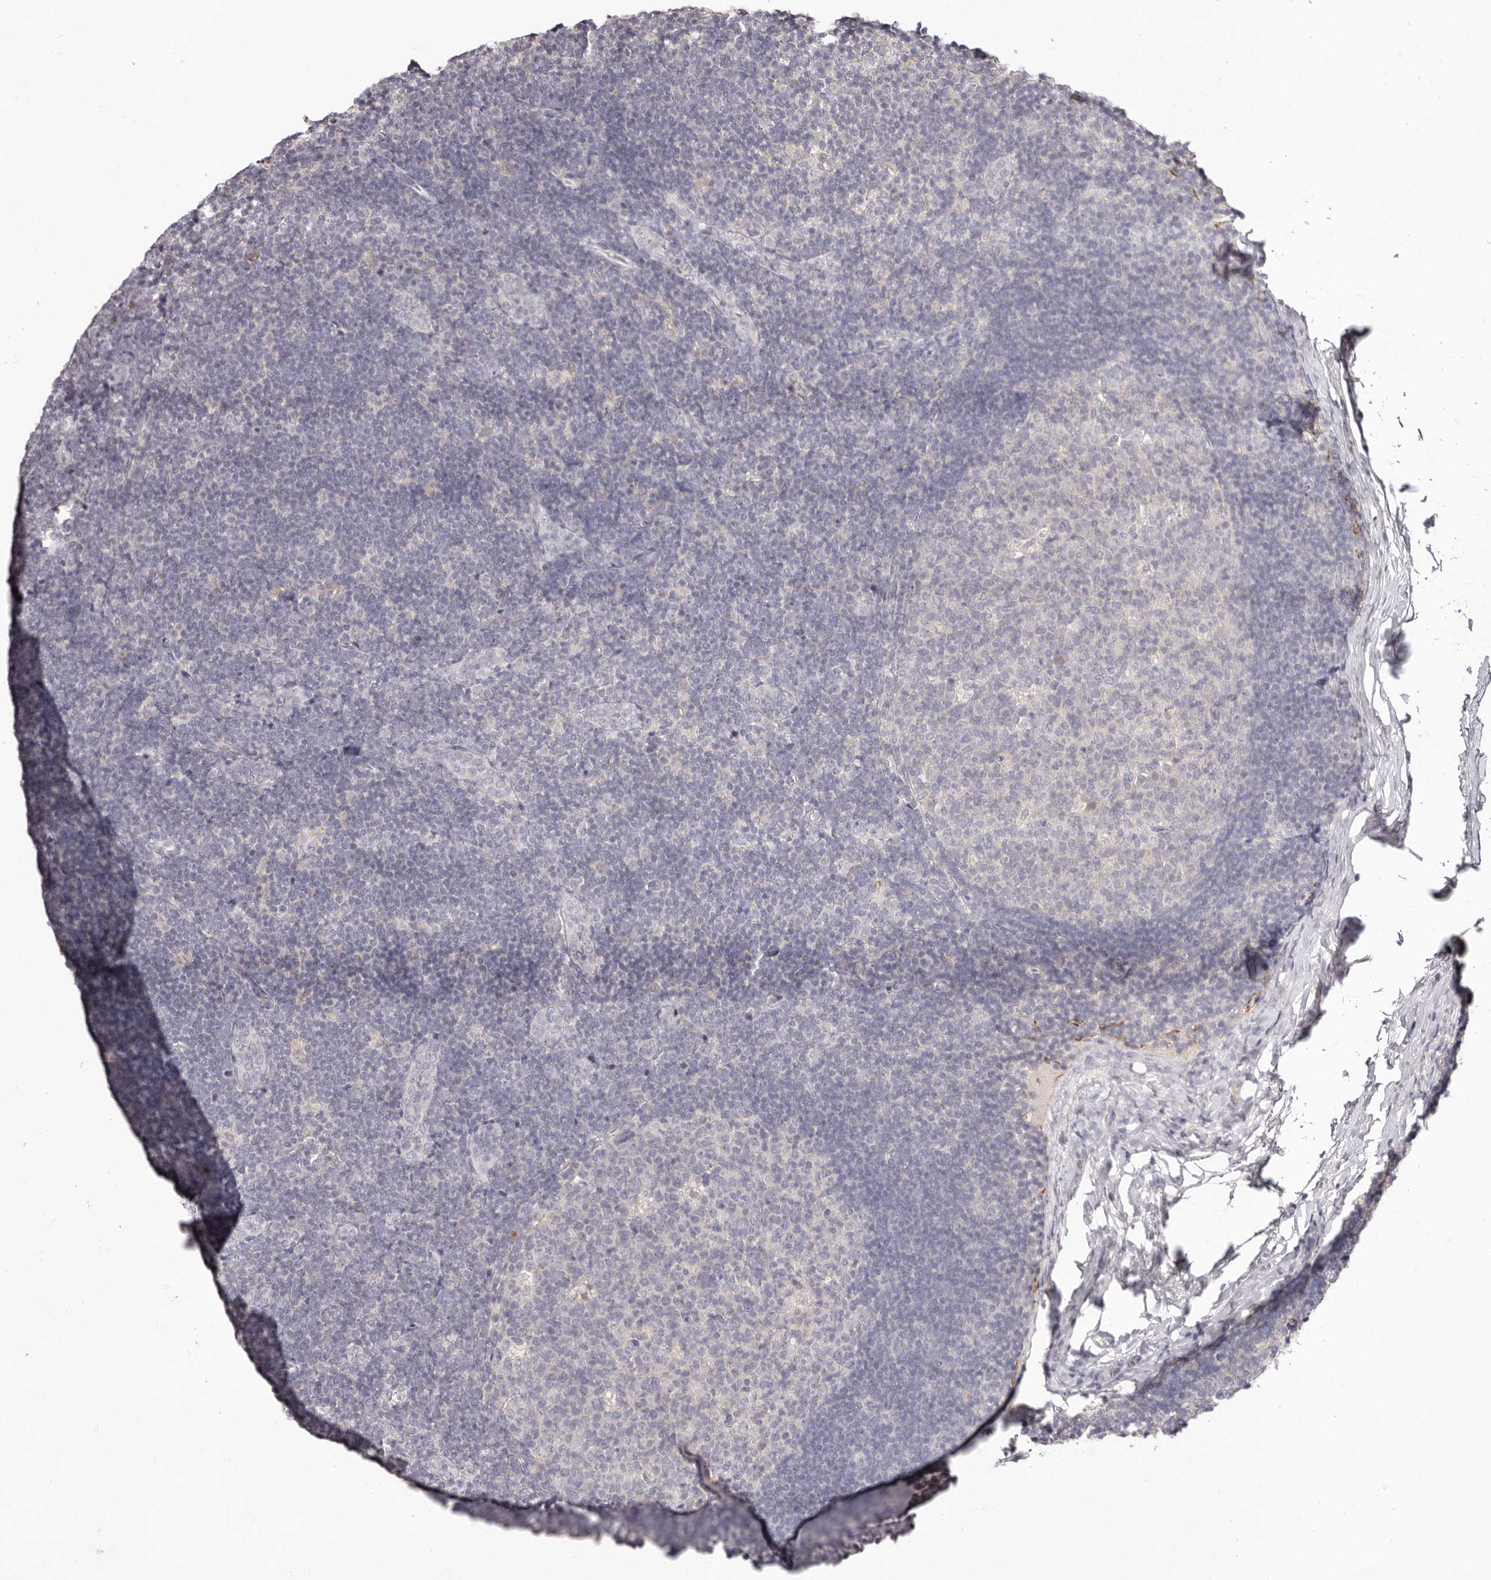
{"staining": {"intensity": "negative", "quantity": "none", "location": "none"}, "tissue": "lymph node", "cell_type": "Germinal center cells", "image_type": "normal", "snomed": [{"axis": "morphology", "description": "Normal tissue, NOS"}, {"axis": "topography", "description": "Lymph node"}], "caption": "This is an immunohistochemistry micrograph of normal lymph node. There is no positivity in germinal center cells.", "gene": "SCUBE2", "patient": {"sex": "female", "age": 22}}